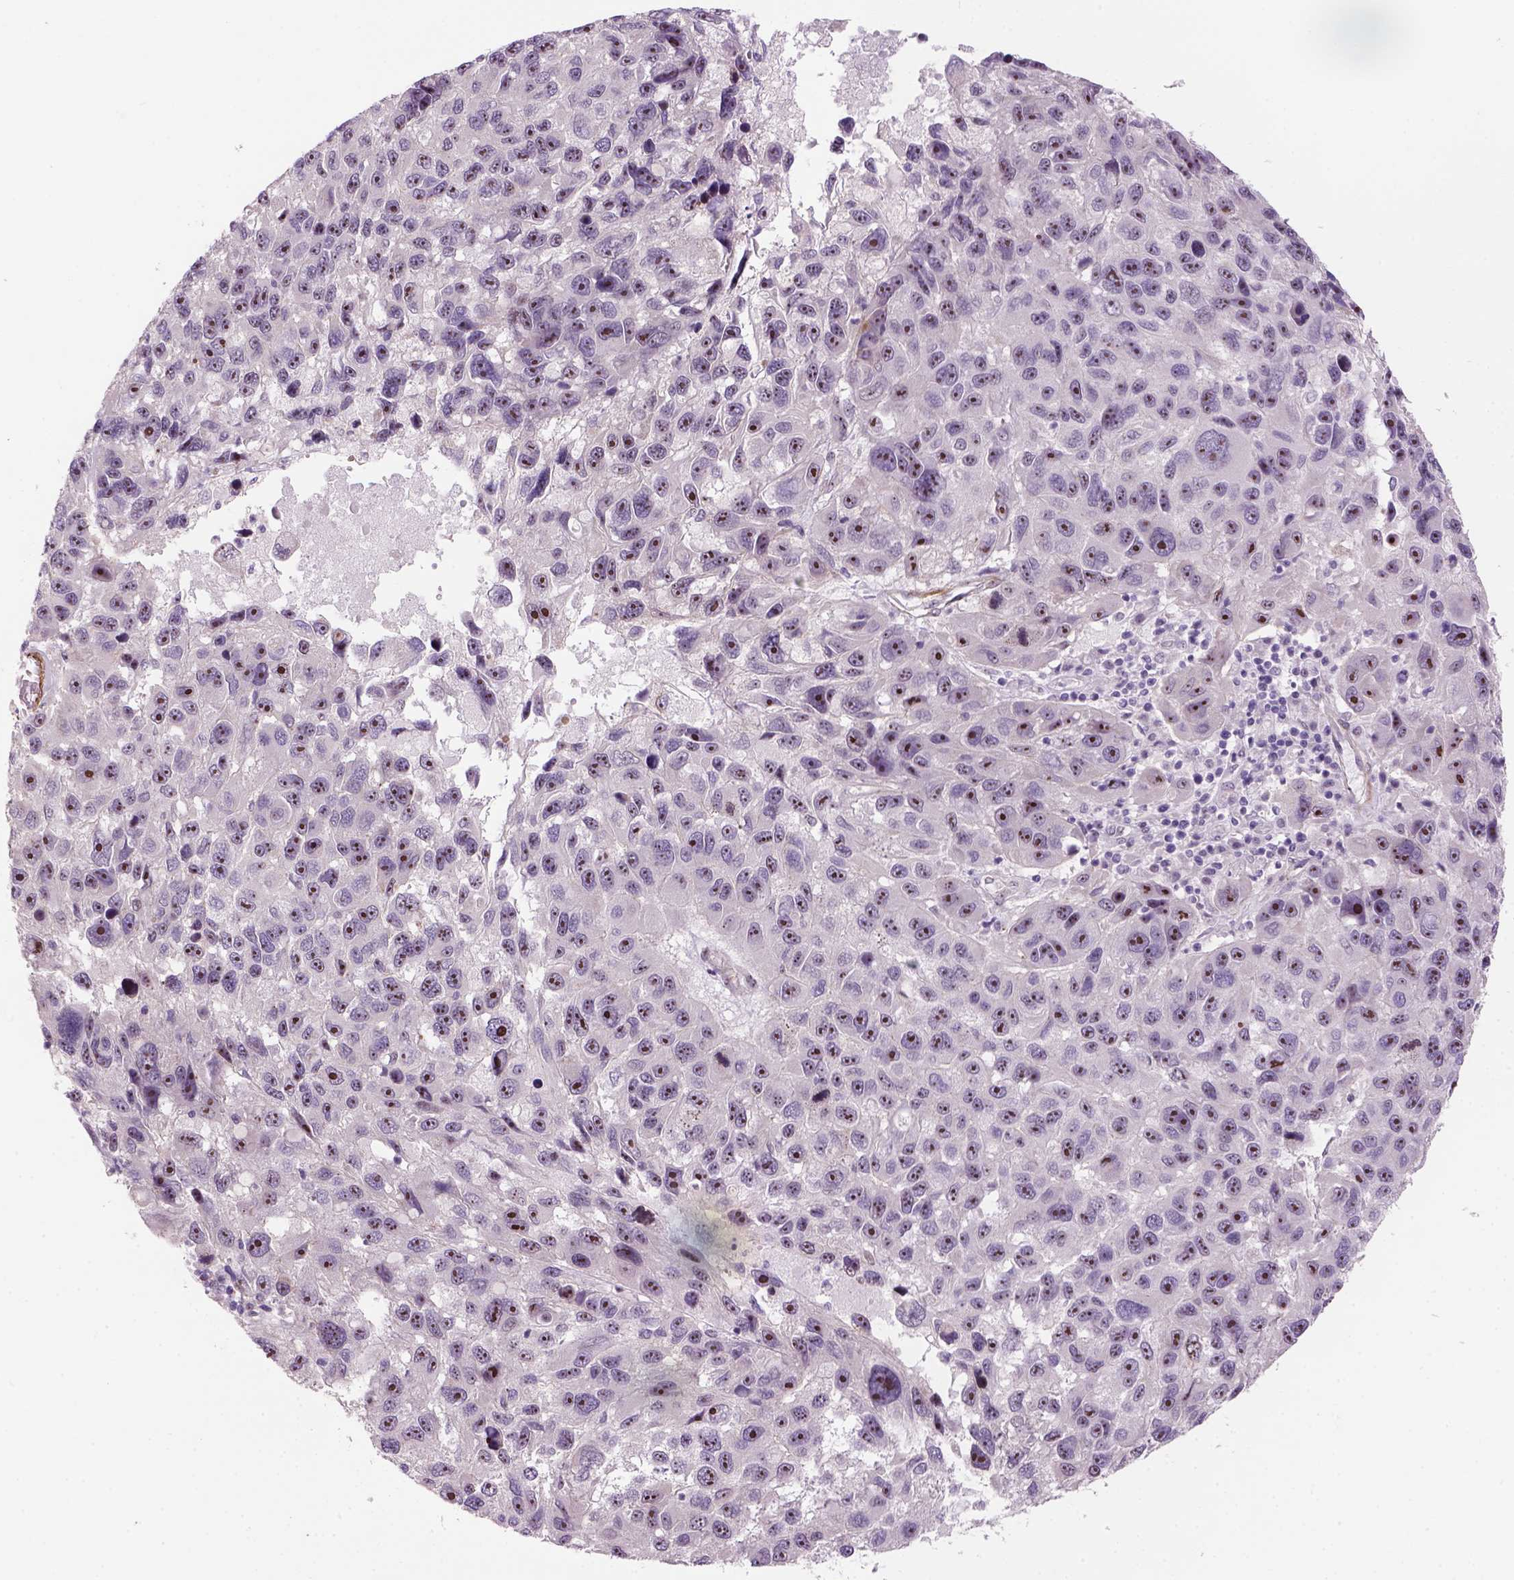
{"staining": {"intensity": "strong", "quantity": ">75%", "location": "nuclear"}, "tissue": "melanoma", "cell_type": "Tumor cells", "image_type": "cancer", "snomed": [{"axis": "morphology", "description": "Malignant melanoma, NOS"}, {"axis": "topography", "description": "Skin"}], "caption": "This is a micrograph of immunohistochemistry staining of melanoma, which shows strong expression in the nuclear of tumor cells.", "gene": "RRS1", "patient": {"sex": "male", "age": 53}}